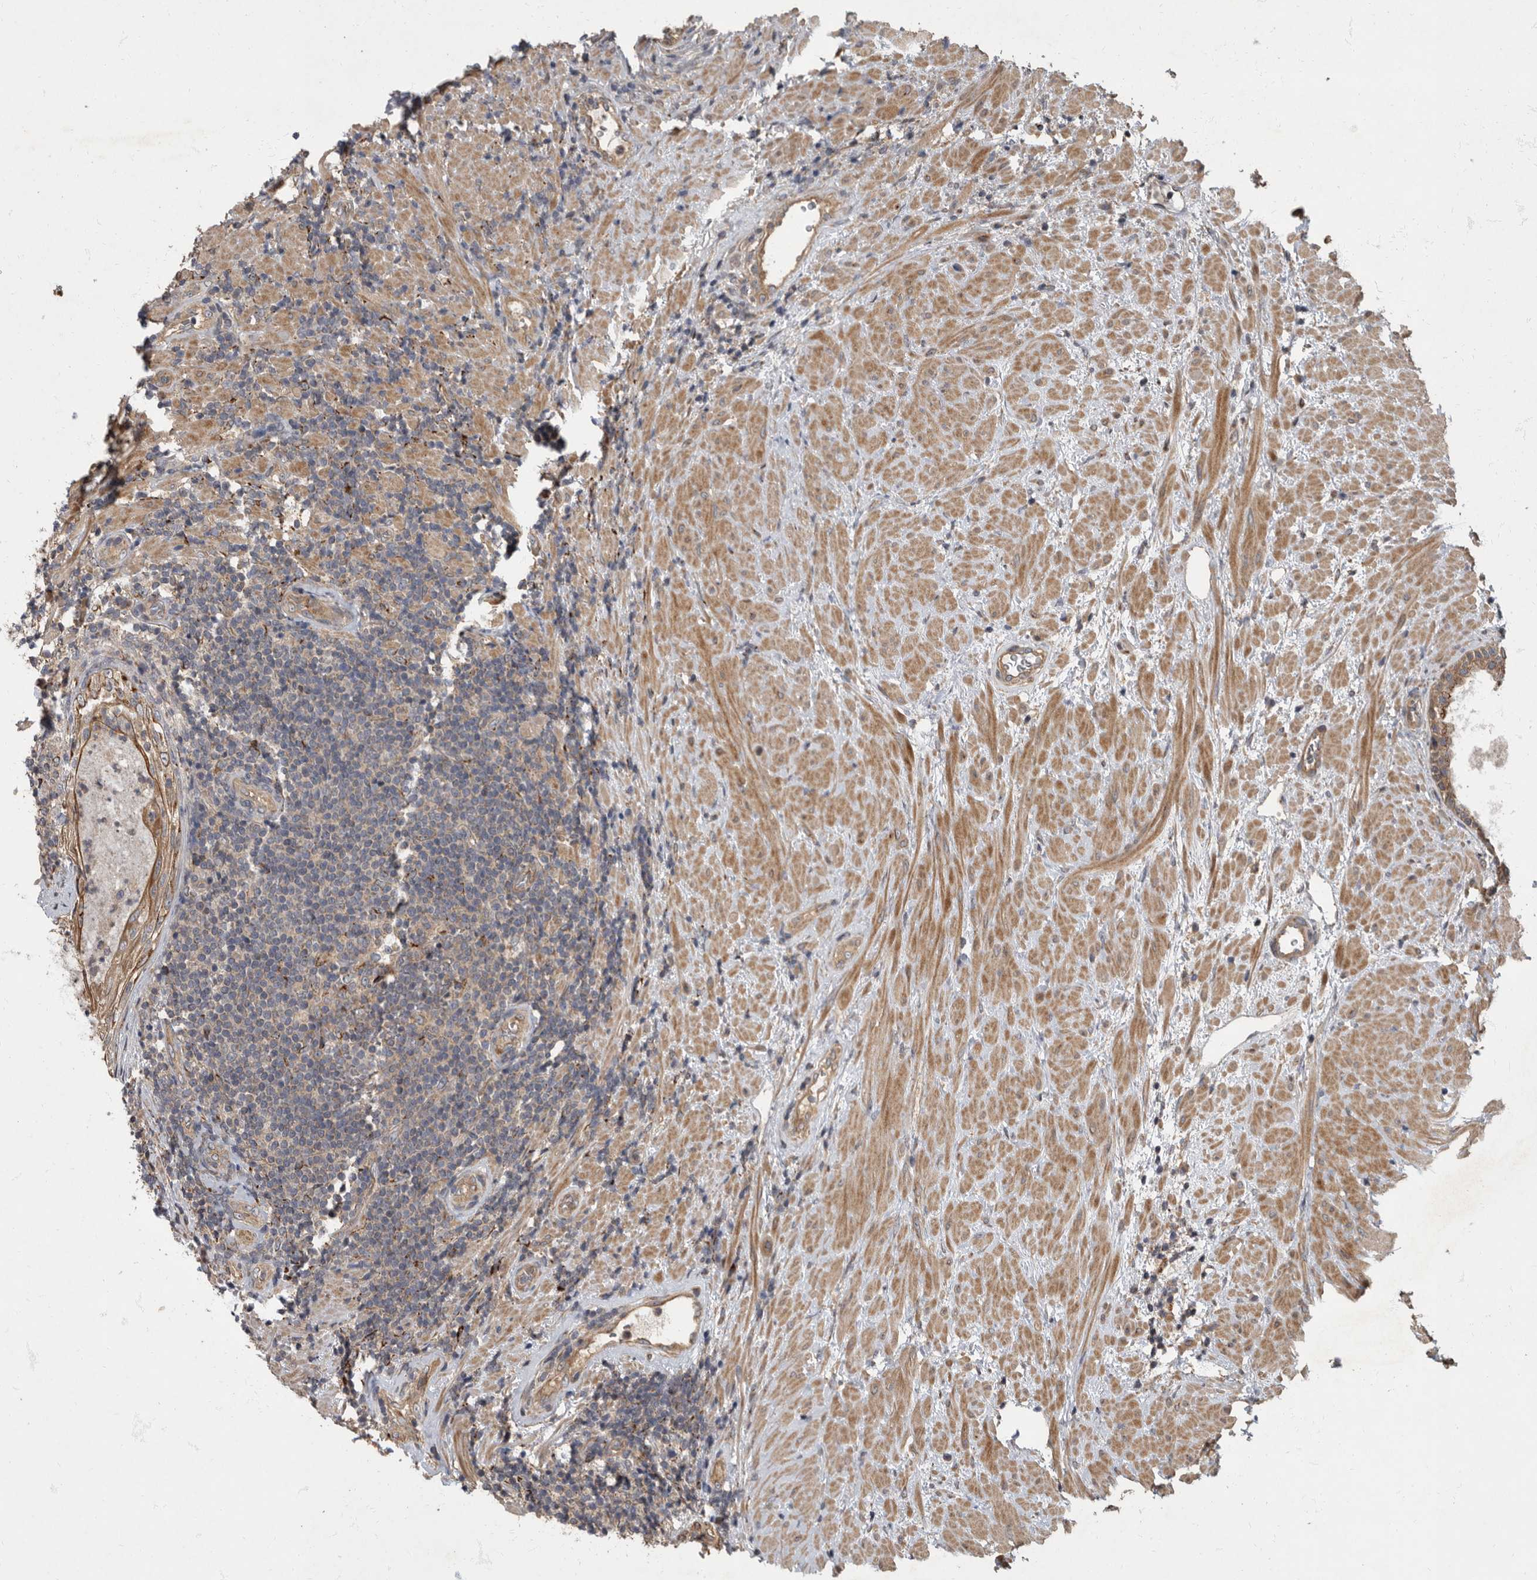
{"staining": {"intensity": "moderate", "quantity": ">75%", "location": "cytoplasmic/membranous"}, "tissue": "prostate", "cell_type": "Glandular cells", "image_type": "normal", "snomed": [{"axis": "morphology", "description": "Normal tissue, NOS"}, {"axis": "topography", "description": "Prostate"}], "caption": "Prostate stained for a protein (brown) displays moderate cytoplasmic/membranous positive positivity in approximately >75% of glandular cells.", "gene": "IQCK", "patient": {"sex": "male", "age": 76}}